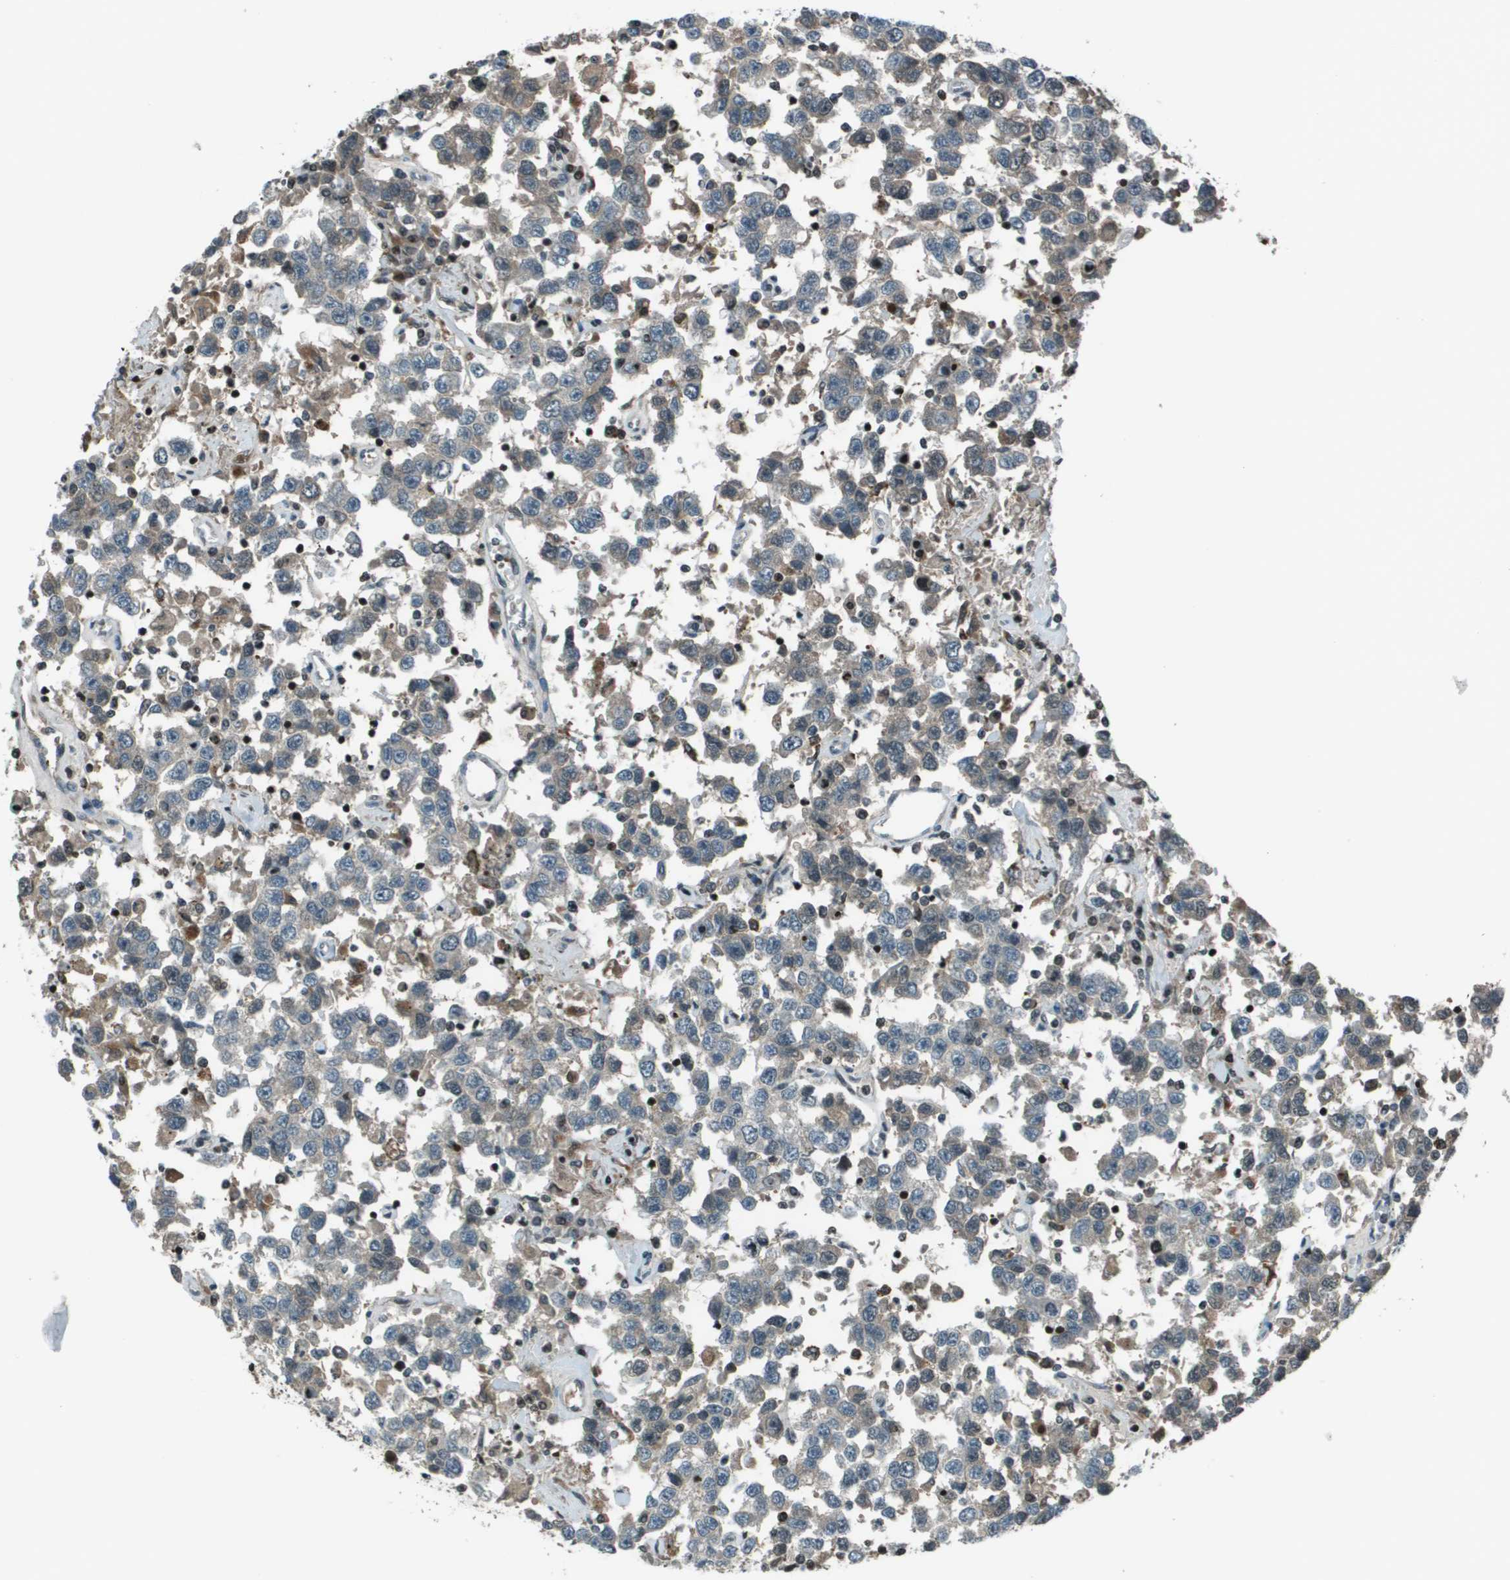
{"staining": {"intensity": "weak", "quantity": "<25%", "location": "cytoplasmic/membranous"}, "tissue": "testis cancer", "cell_type": "Tumor cells", "image_type": "cancer", "snomed": [{"axis": "morphology", "description": "Seminoma, NOS"}, {"axis": "topography", "description": "Testis"}], "caption": "Human testis cancer stained for a protein using IHC displays no expression in tumor cells.", "gene": "CXCL12", "patient": {"sex": "male", "age": 41}}